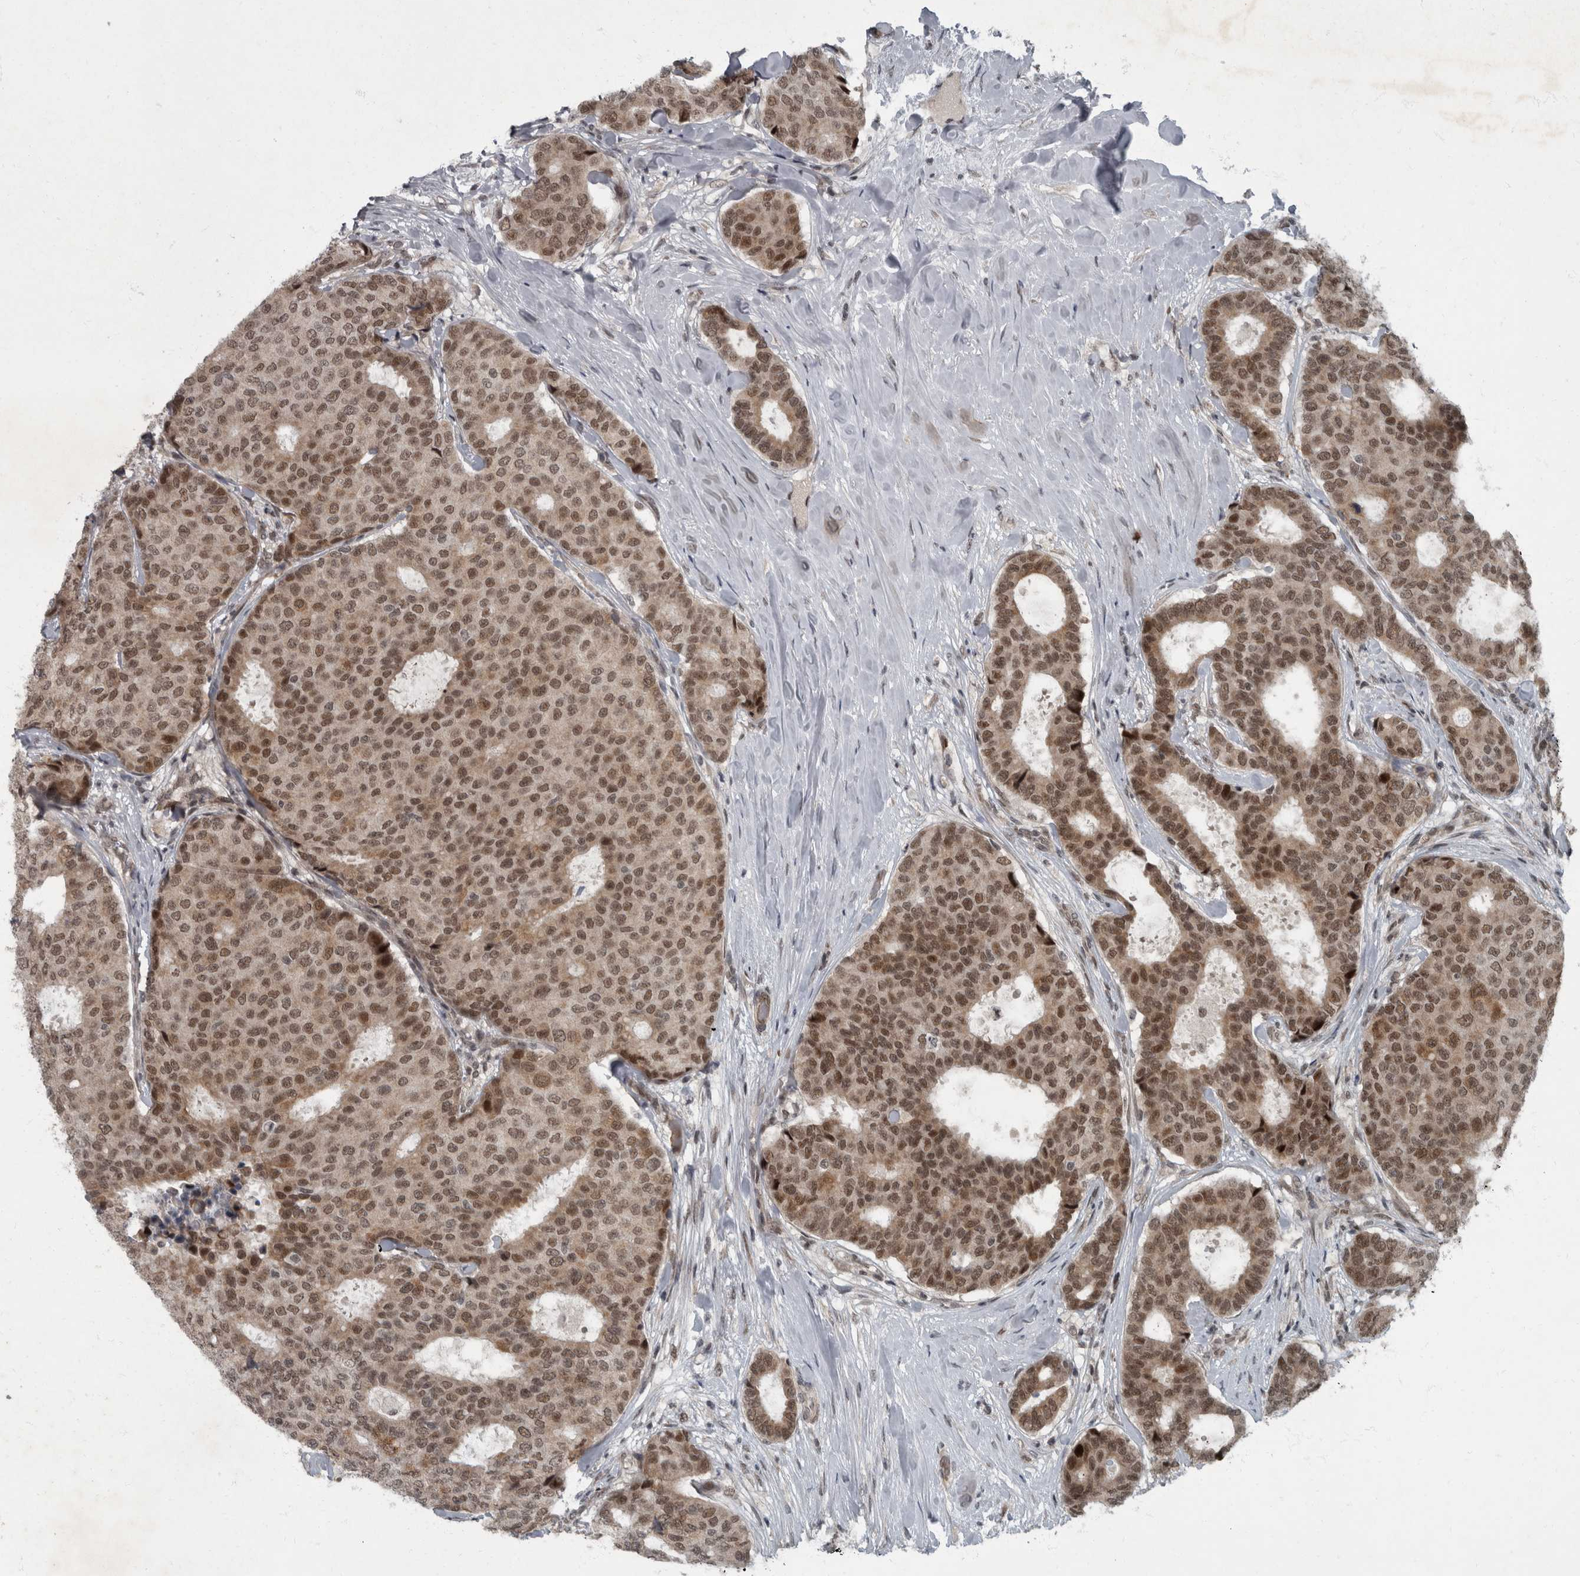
{"staining": {"intensity": "moderate", "quantity": ">75%", "location": "cytoplasmic/membranous,nuclear"}, "tissue": "breast cancer", "cell_type": "Tumor cells", "image_type": "cancer", "snomed": [{"axis": "morphology", "description": "Duct carcinoma"}, {"axis": "topography", "description": "Breast"}], "caption": "A histopathology image showing moderate cytoplasmic/membranous and nuclear staining in approximately >75% of tumor cells in breast cancer (intraductal carcinoma), as visualized by brown immunohistochemical staining.", "gene": "WDR33", "patient": {"sex": "female", "age": 75}}